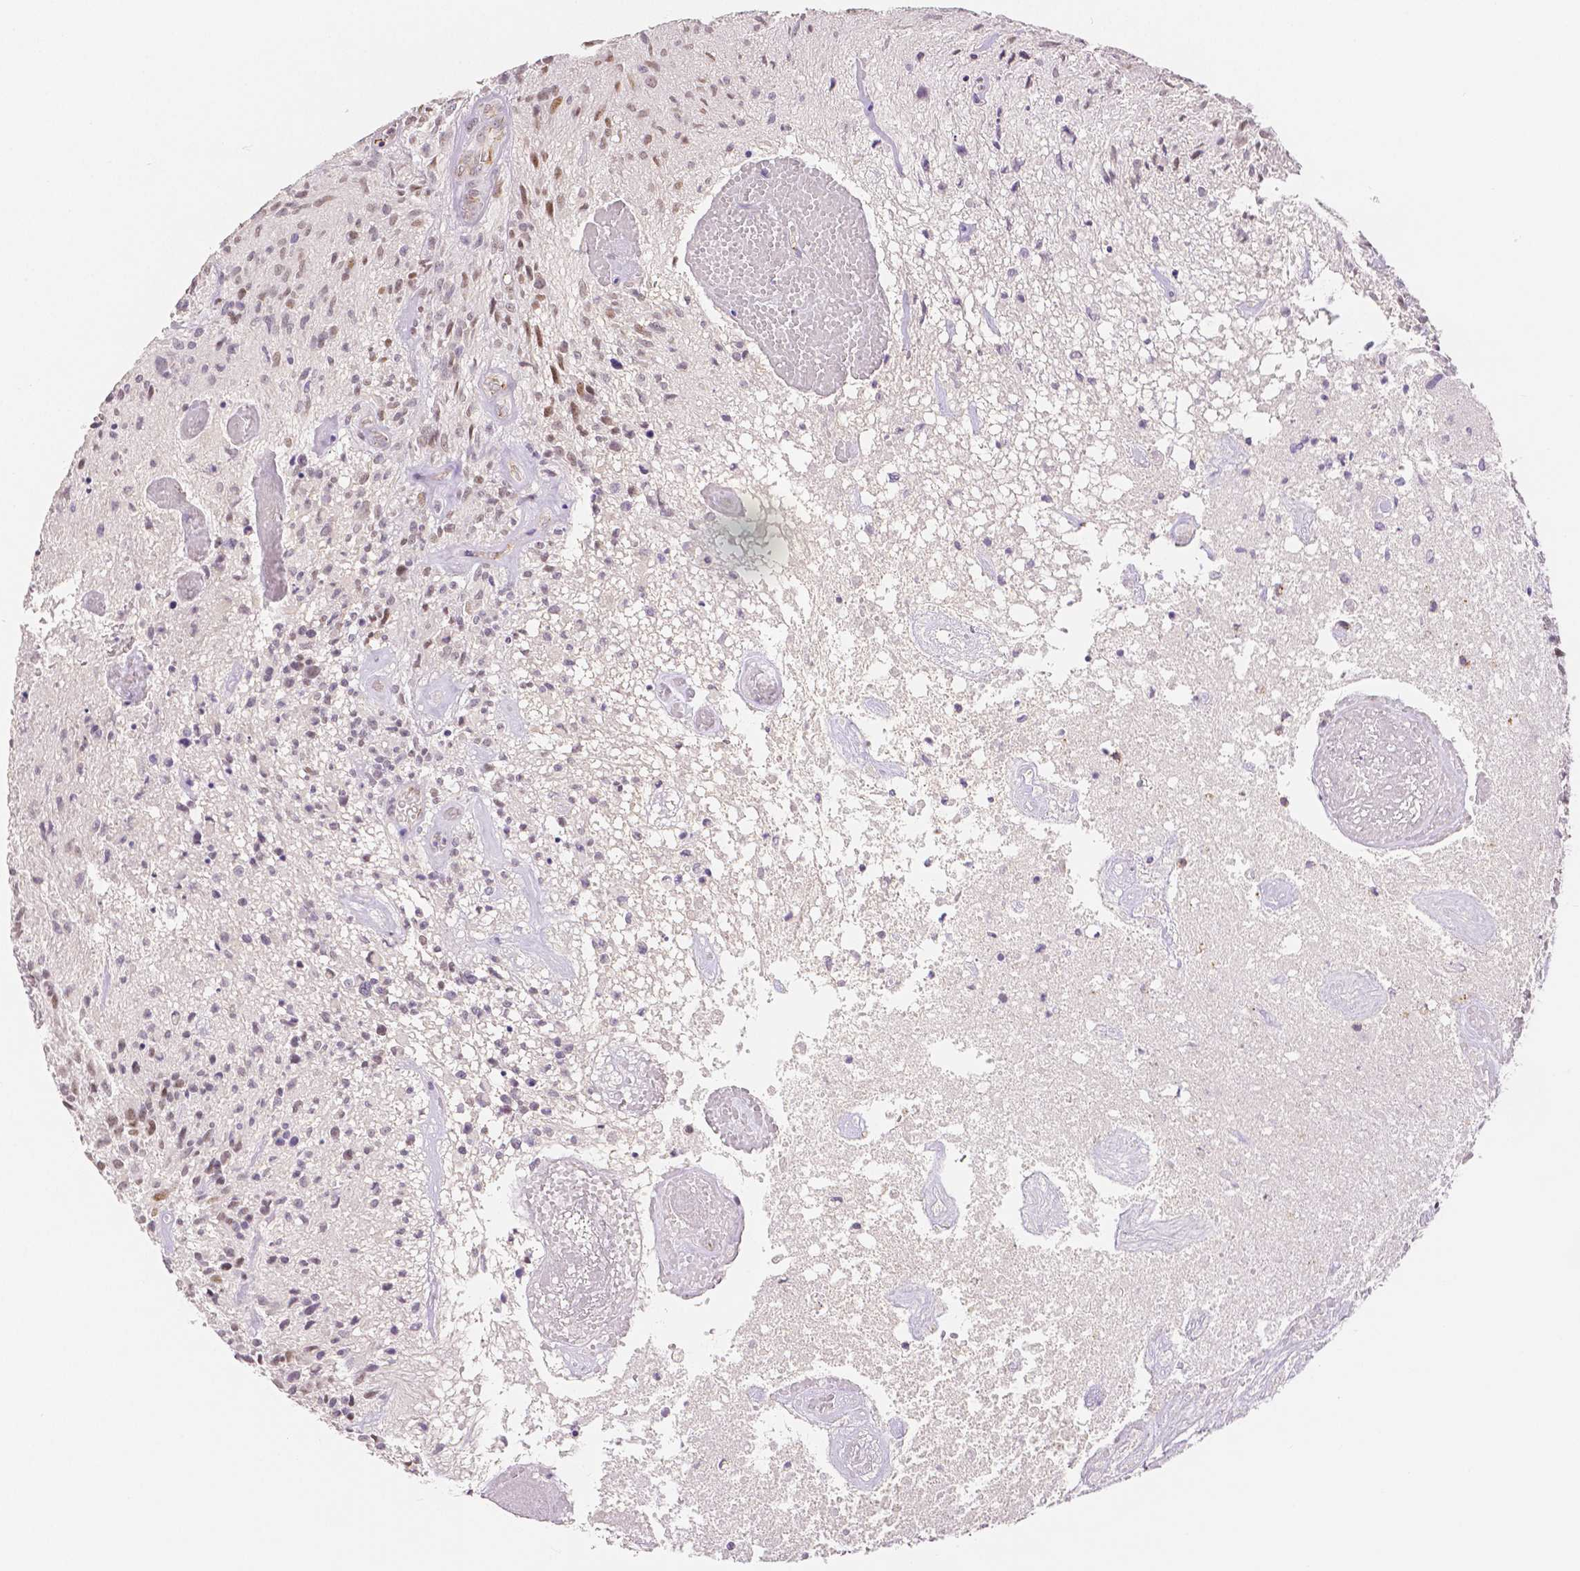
{"staining": {"intensity": "weak", "quantity": "<25%", "location": "nuclear"}, "tissue": "glioma", "cell_type": "Tumor cells", "image_type": "cancer", "snomed": [{"axis": "morphology", "description": "Glioma, malignant, High grade"}, {"axis": "topography", "description": "Brain"}], "caption": "The image exhibits no staining of tumor cells in malignant glioma (high-grade).", "gene": "OCLN", "patient": {"sex": "male", "age": 75}}